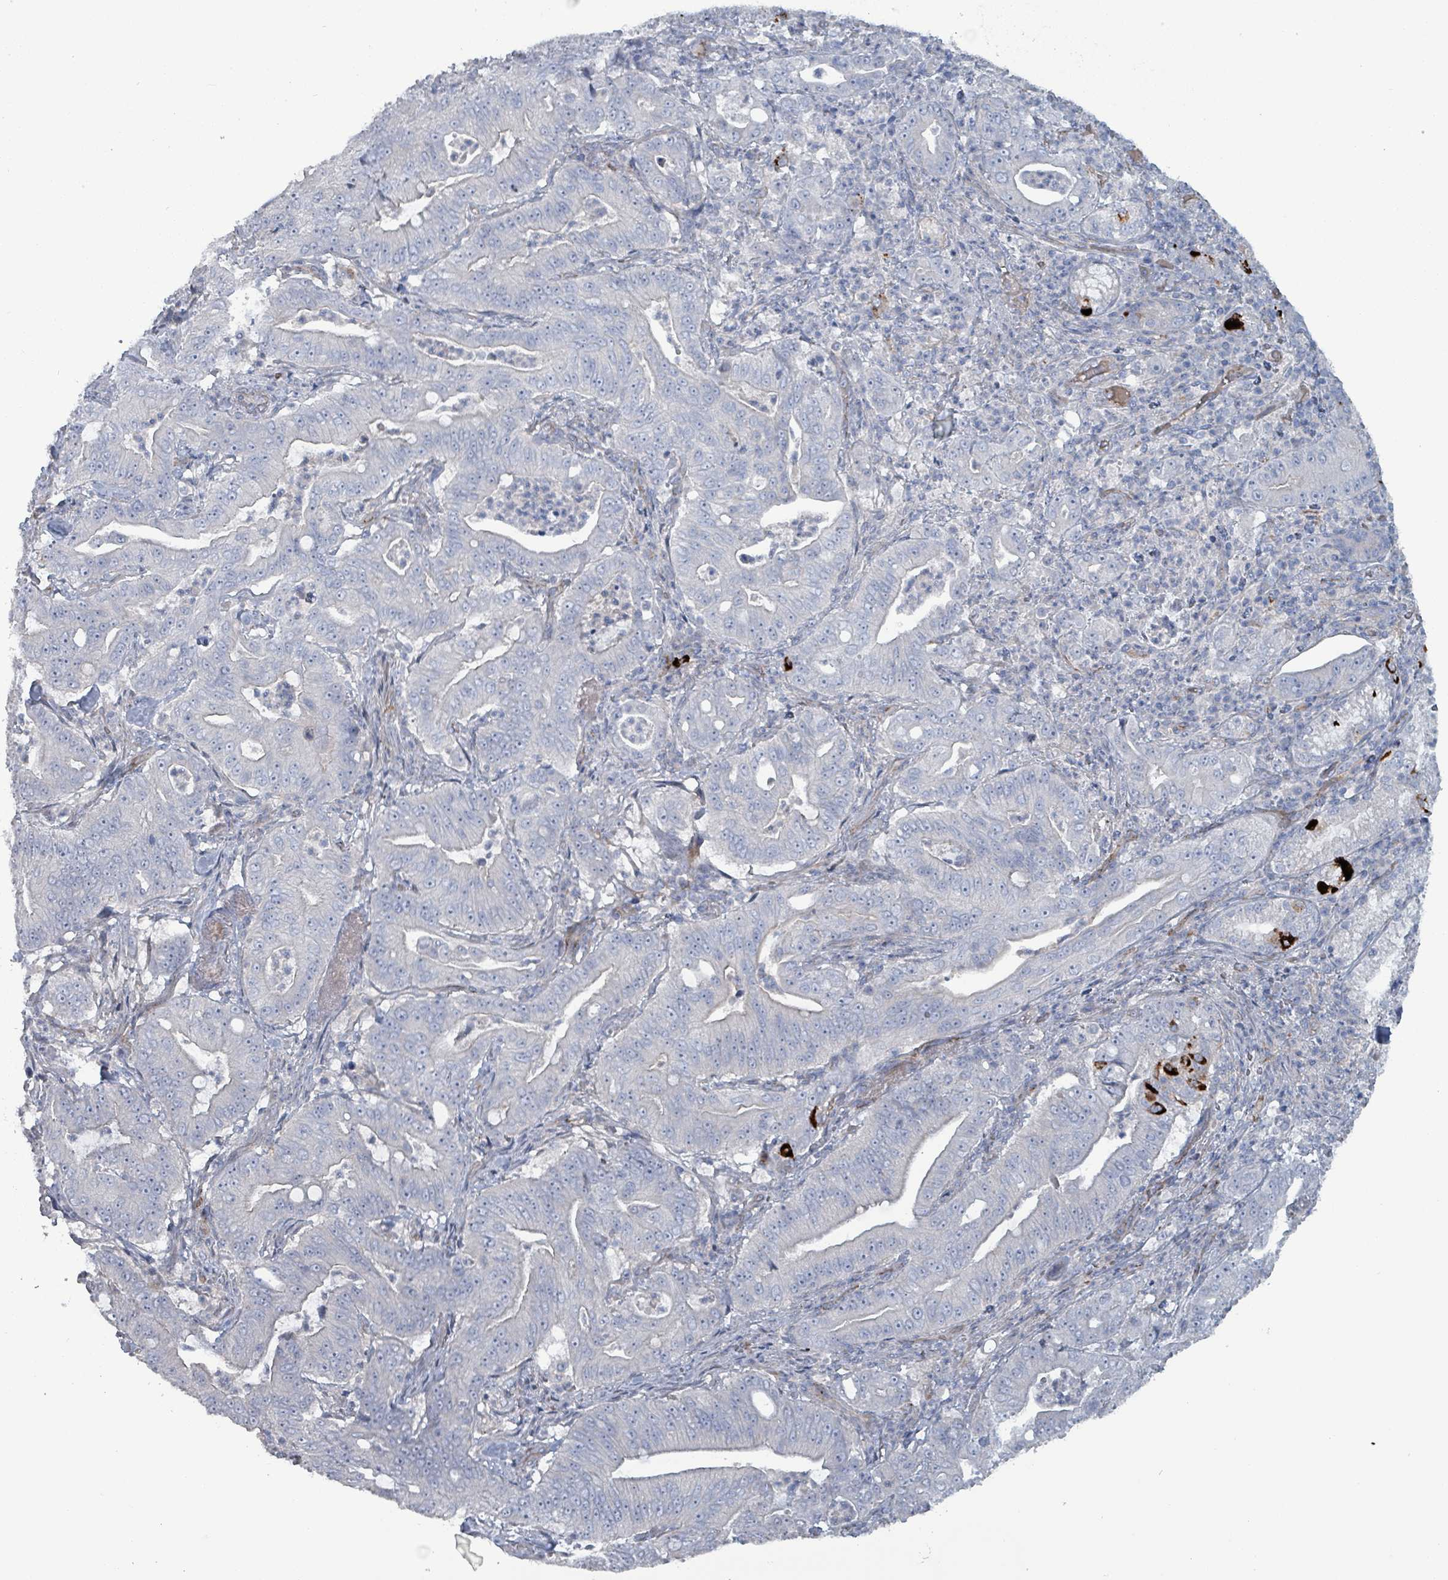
{"staining": {"intensity": "negative", "quantity": "none", "location": "none"}, "tissue": "pancreatic cancer", "cell_type": "Tumor cells", "image_type": "cancer", "snomed": [{"axis": "morphology", "description": "Adenocarcinoma, NOS"}, {"axis": "topography", "description": "Pancreas"}], "caption": "This is a micrograph of immunohistochemistry staining of pancreatic cancer (adenocarcinoma), which shows no expression in tumor cells.", "gene": "TAAR5", "patient": {"sex": "male", "age": 71}}